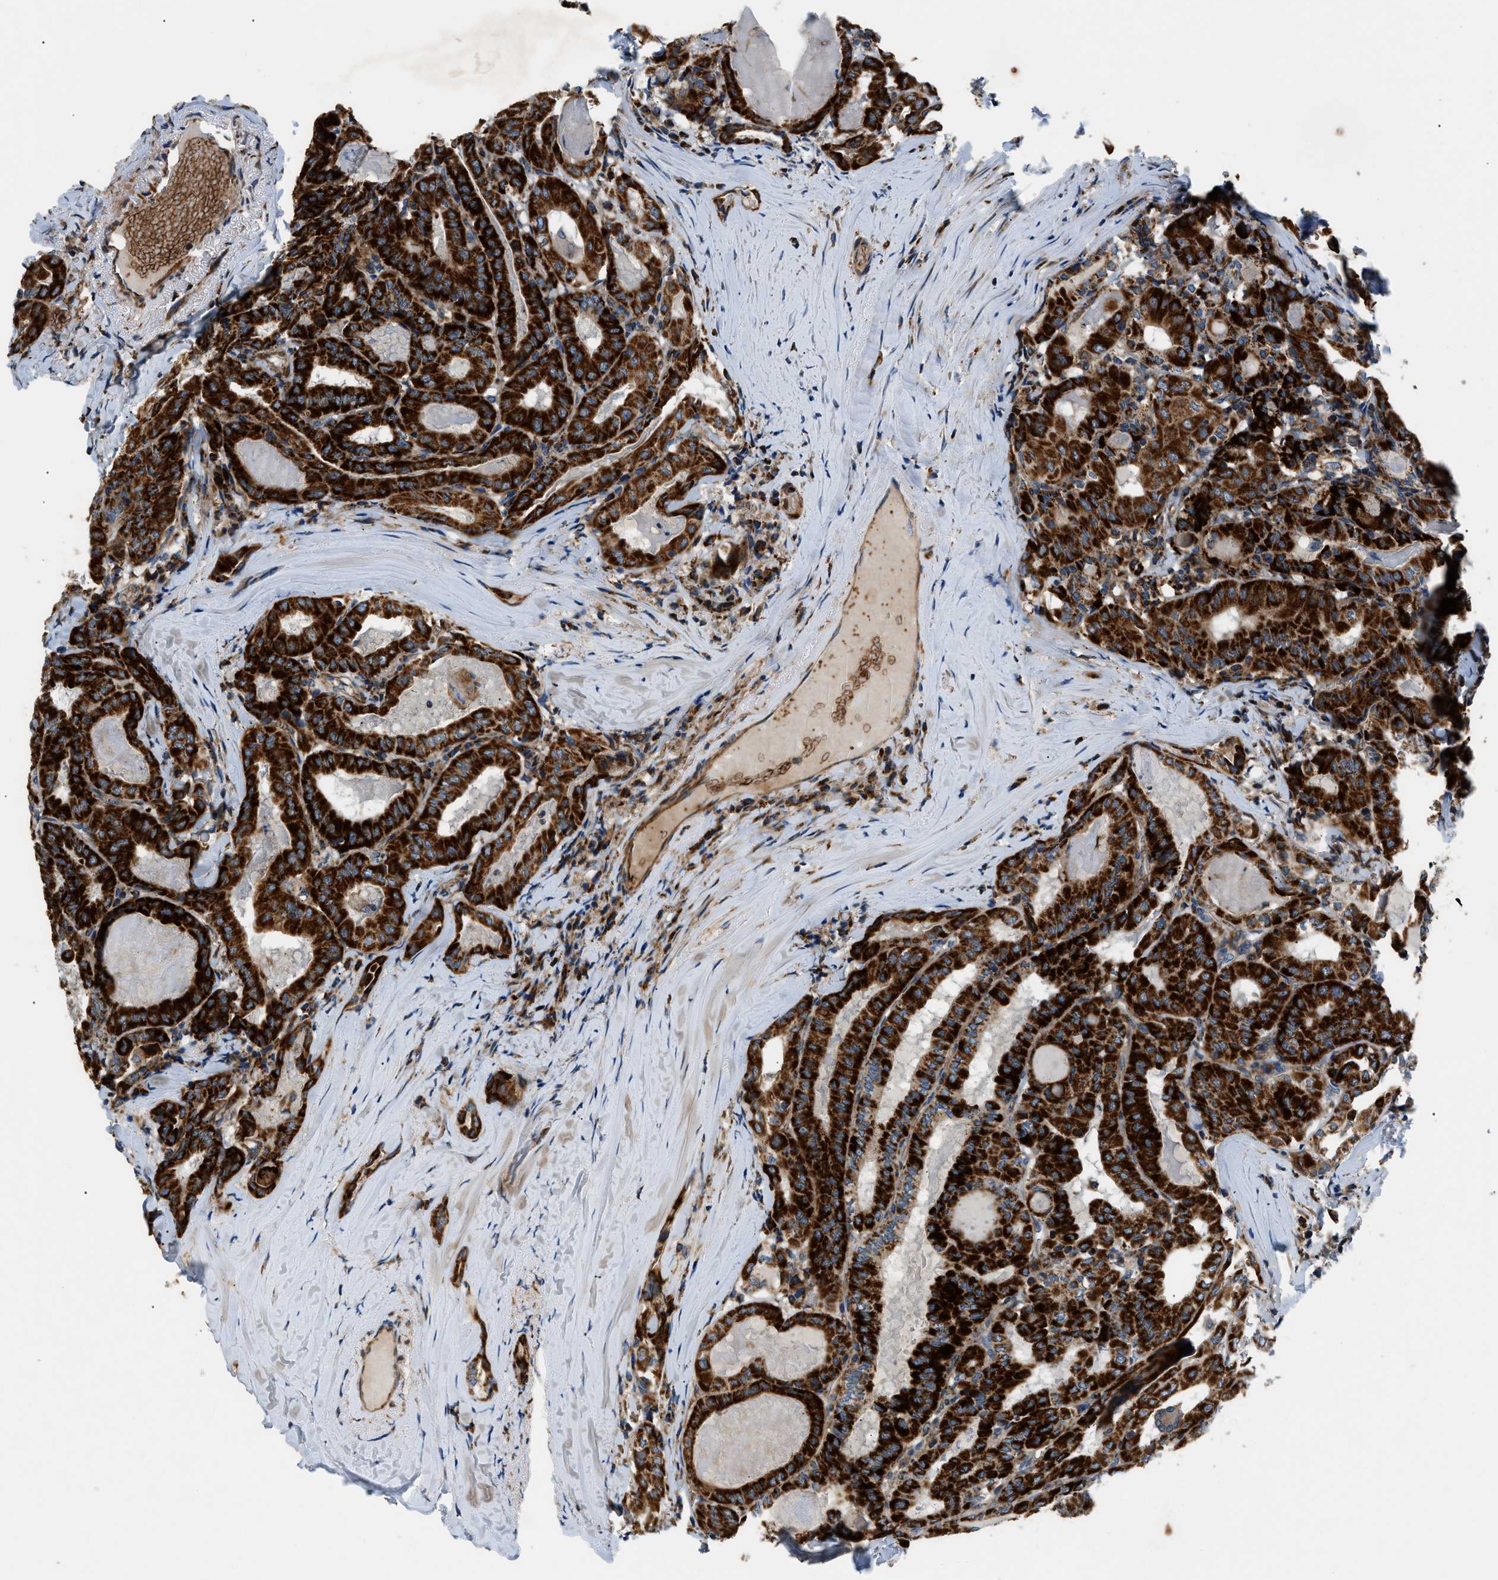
{"staining": {"intensity": "strong", "quantity": ">75%", "location": "cytoplasmic/membranous"}, "tissue": "thyroid cancer", "cell_type": "Tumor cells", "image_type": "cancer", "snomed": [{"axis": "morphology", "description": "Papillary adenocarcinoma, NOS"}, {"axis": "topography", "description": "Thyroid gland"}], "caption": "The histopathology image shows staining of thyroid papillary adenocarcinoma, revealing strong cytoplasmic/membranous protein expression (brown color) within tumor cells. (DAB (3,3'-diaminobenzidine) IHC with brightfield microscopy, high magnification).", "gene": "DHODH", "patient": {"sex": "female", "age": 42}}